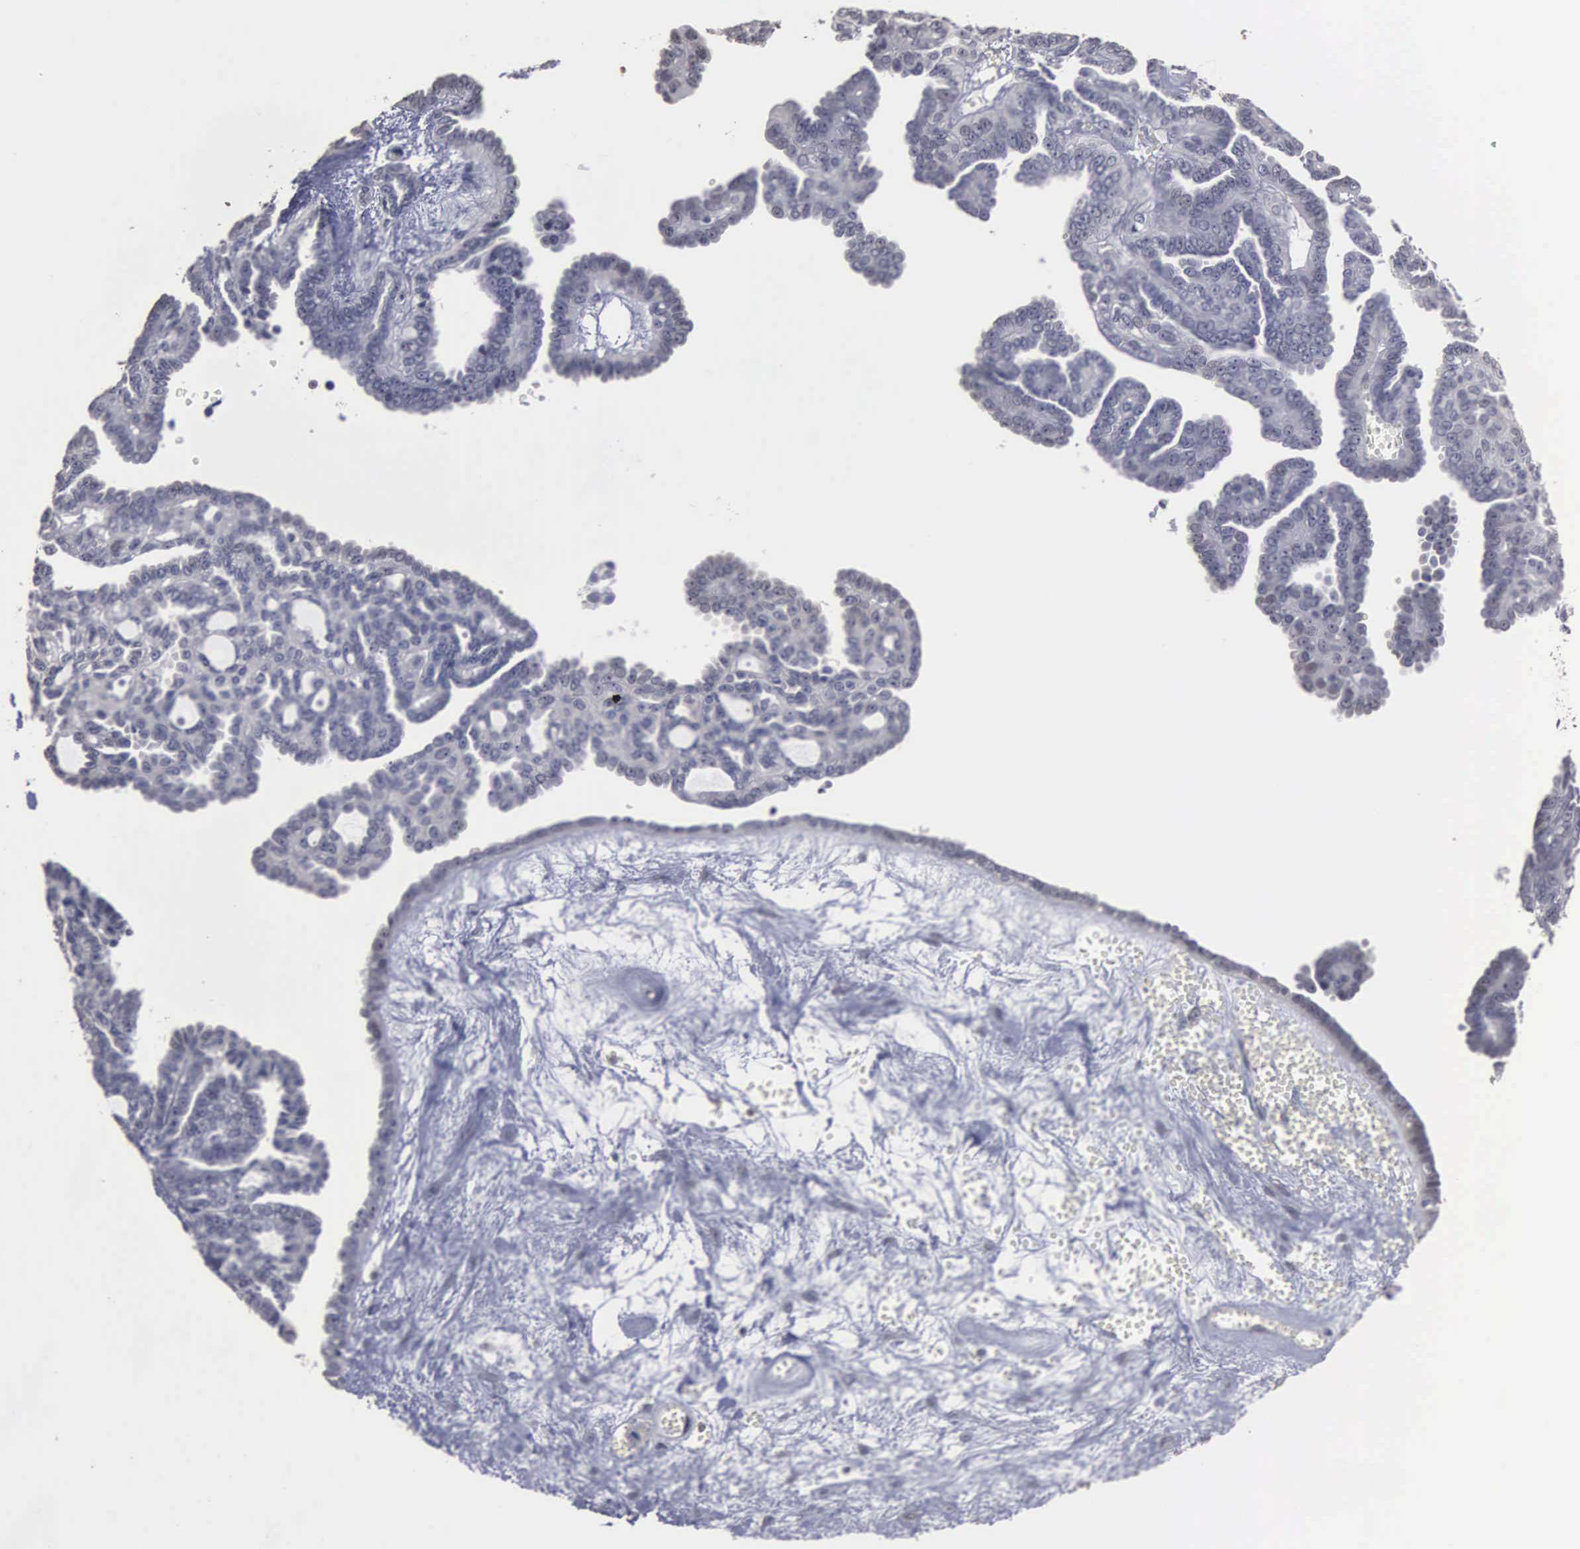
{"staining": {"intensity": "negative", "quantity": "none", "location": "none"}, "tissue": "ovarian cancer", "cell_type": "Tumor cells", "image_type": "cancer", "snomed": [{"axis": "morphology", "description": "Cystadenocarcinoma, serous, NOS"}, {"axis": "topography", "description": "Ovary"}], "caption": "Tumor cells are negative for brown protein staining in ovarian cancer.", "gene": "UPB1", "patient": {"sex": "female", "age": 71}}